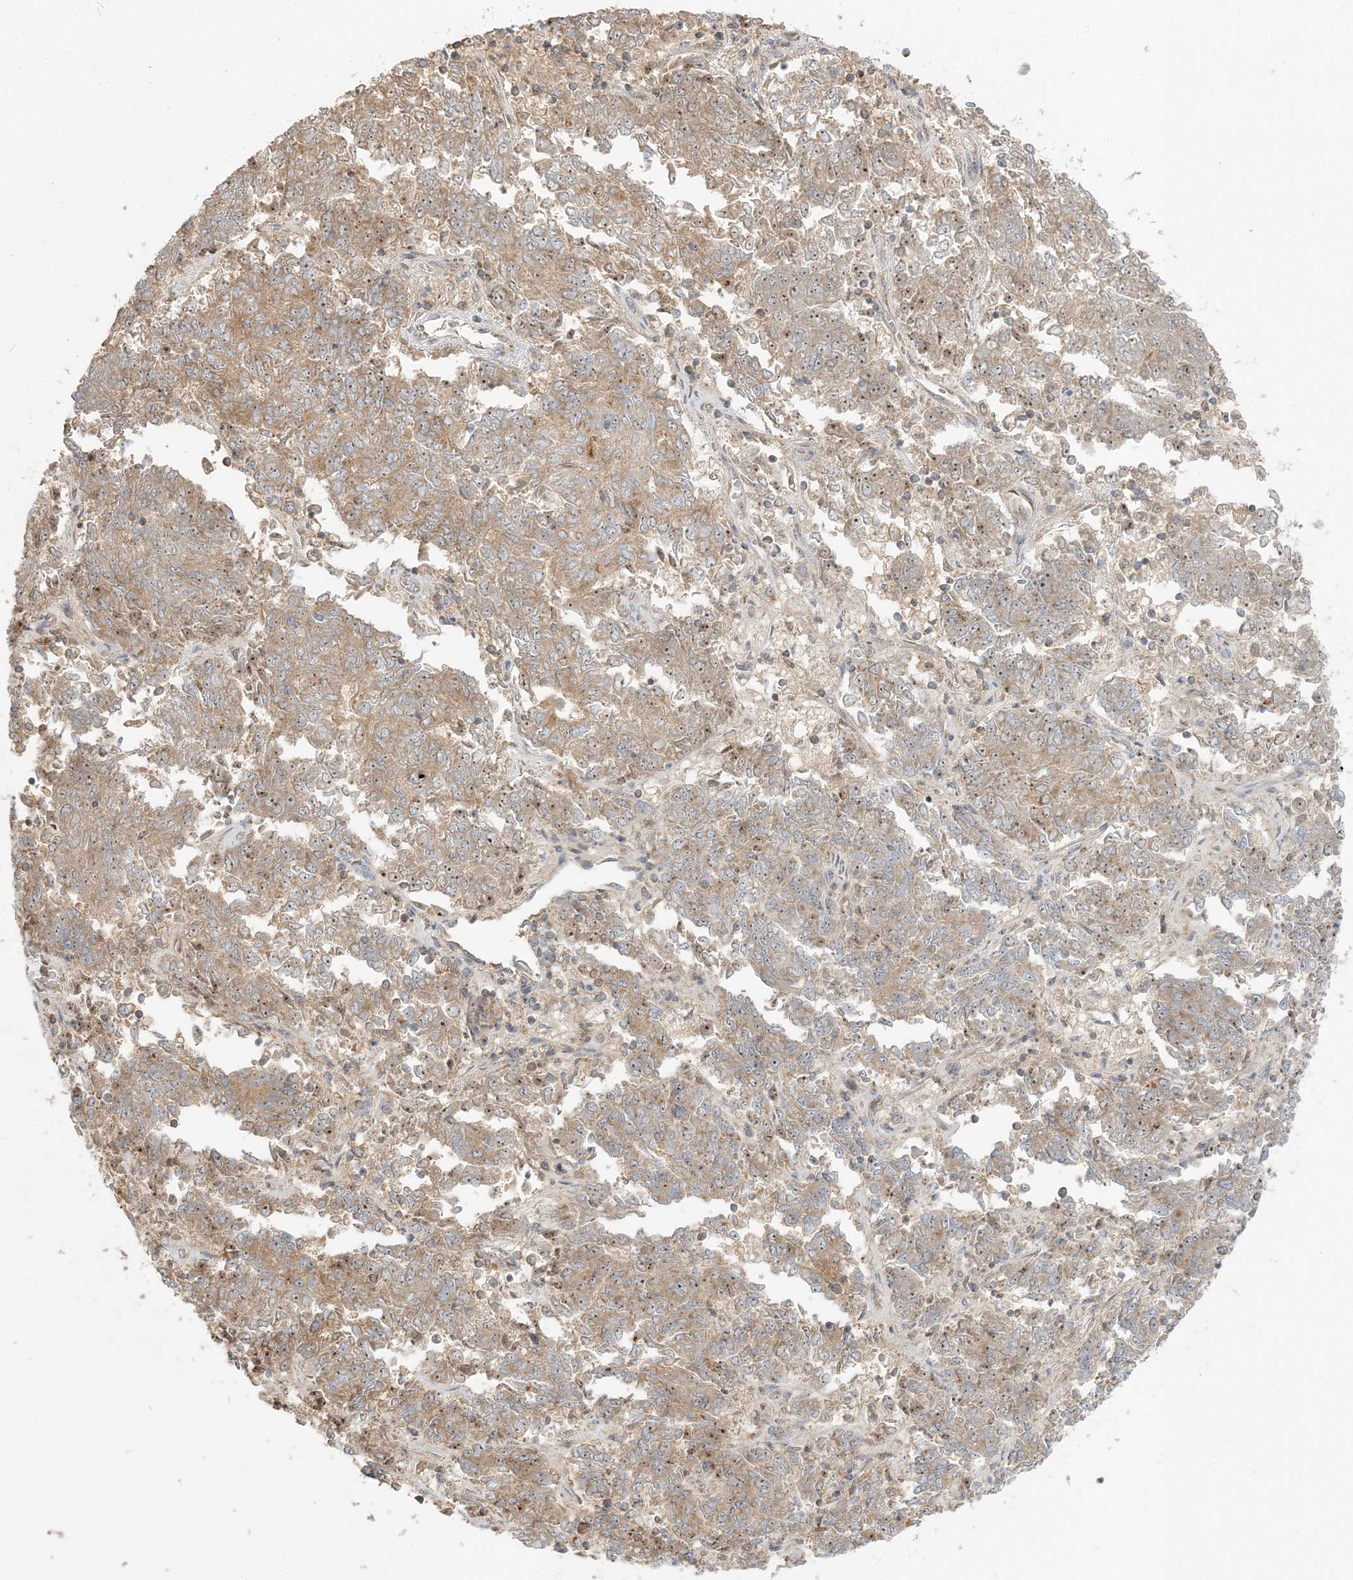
{"staining": {"intensity": "moderate", "quantity": ">75%", "location": "cytoplasmic/membranous"}, "tissue": "endometrial cancer", "cell_type": "Tumor cells", "image_type": "cancer", "snomed": [{"axis": "morphology", "description": "Adenocarcinoma, NOS"}, {"axis": "topography", "description": "Endometrium"}], "caption": "Immunohistochemical staining of human endometrial adenocarcinoma reveals medium levels of moderate cytoplasmic/membranous protein expression in approximately >75% of tumor cells. (IHC, brightfield microscopy, high magnification).", "gene": "AP1AR", "patient": {"sex": "female", "age": 80}}